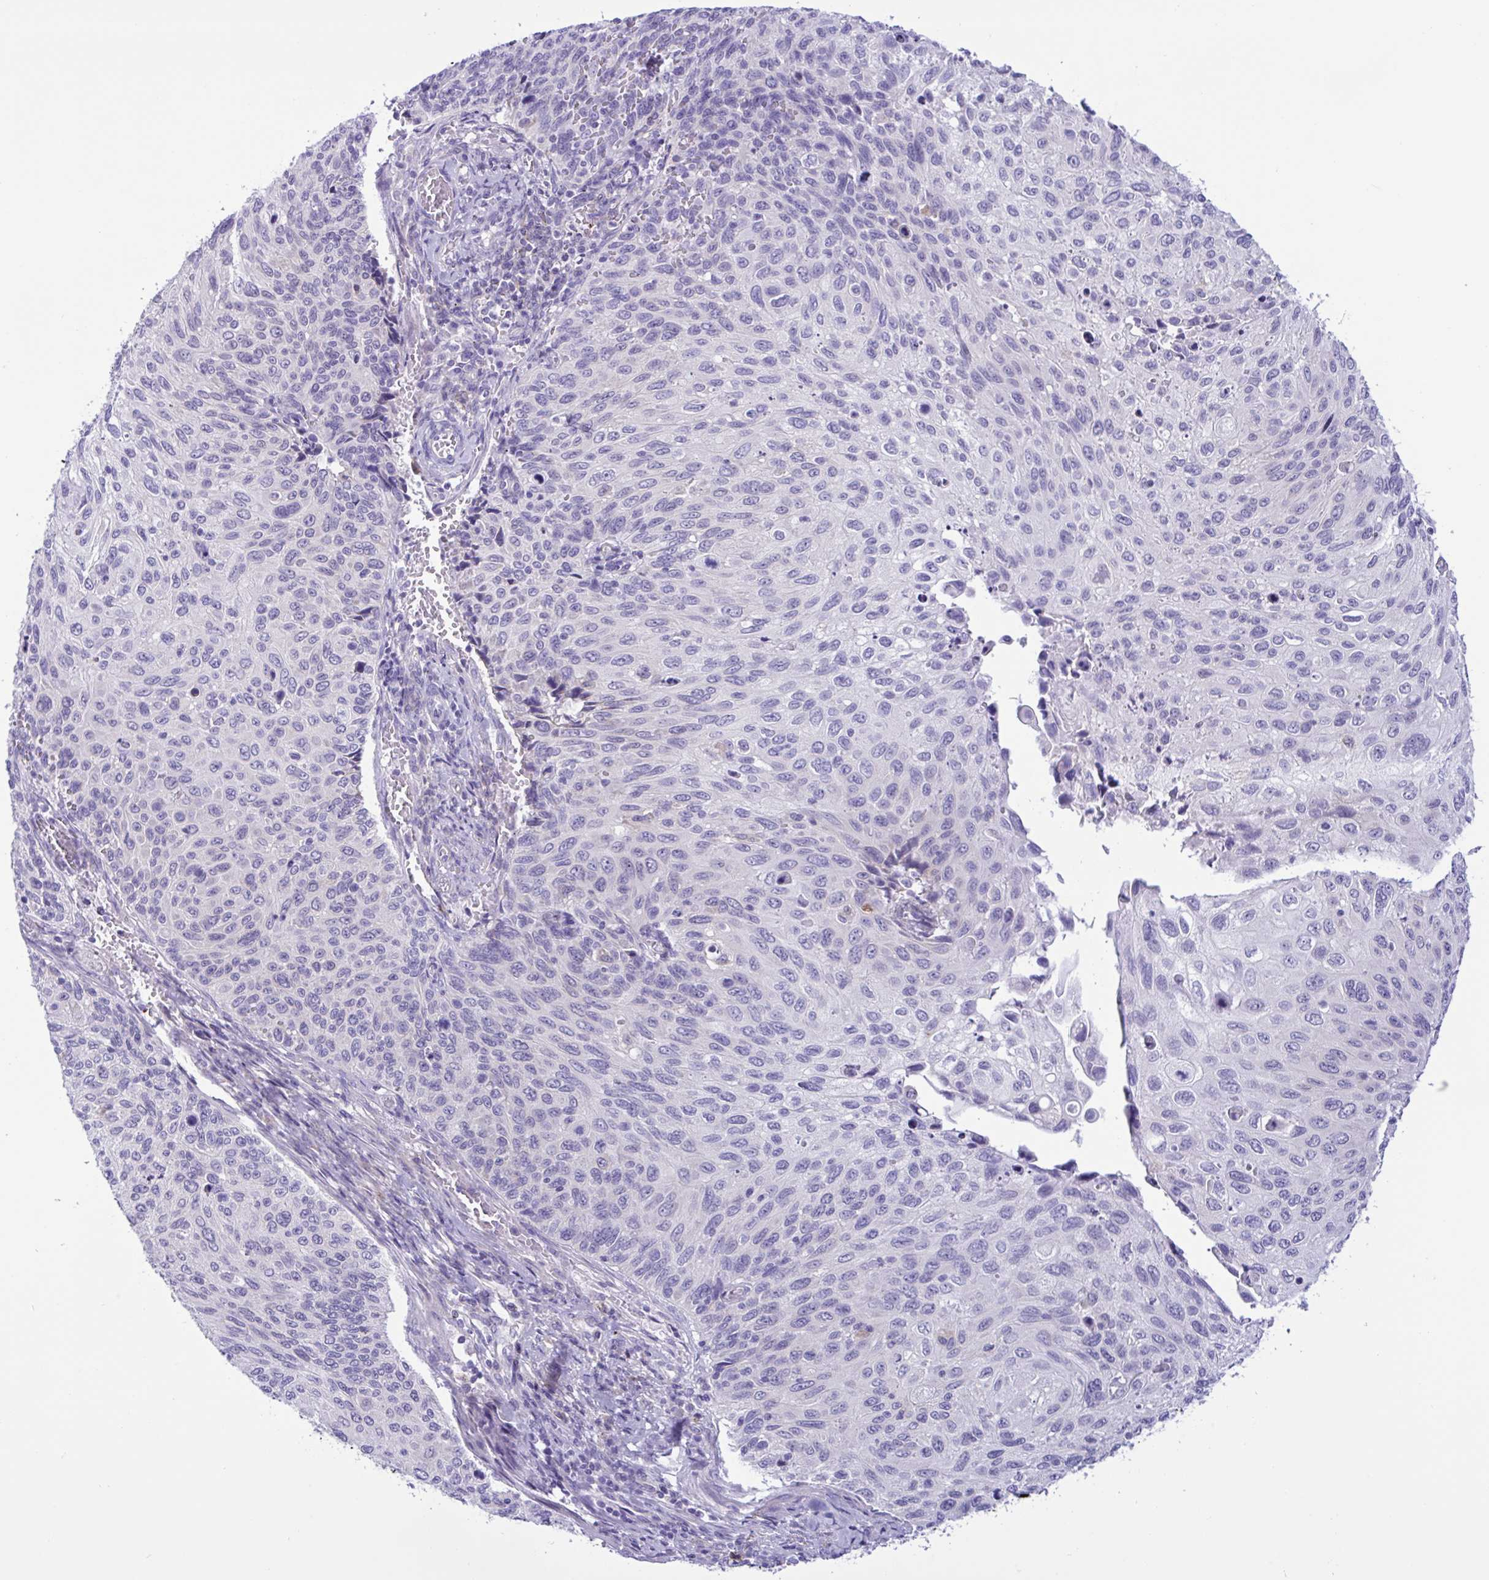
{"staining": {"intensity": "negative", "quantity": "none", "location": "none"}, "tissue": "cervical cancer", "cell_type": "Tumor cells", "image_type": "cancer", "snomed": [{"axis": "morphology", "description": "Squamous cell carcinoma, NOS"}, {"axis": "topography", "description": "Cervix"}], "caption": "IHC histopathology image of cervical cancer (squamous cell carcinoma) stained for a protein (brown), which shows no expression in tumor cells.", "gene": "SREBF1", "patient": {"sex": "female", "age": 70}}